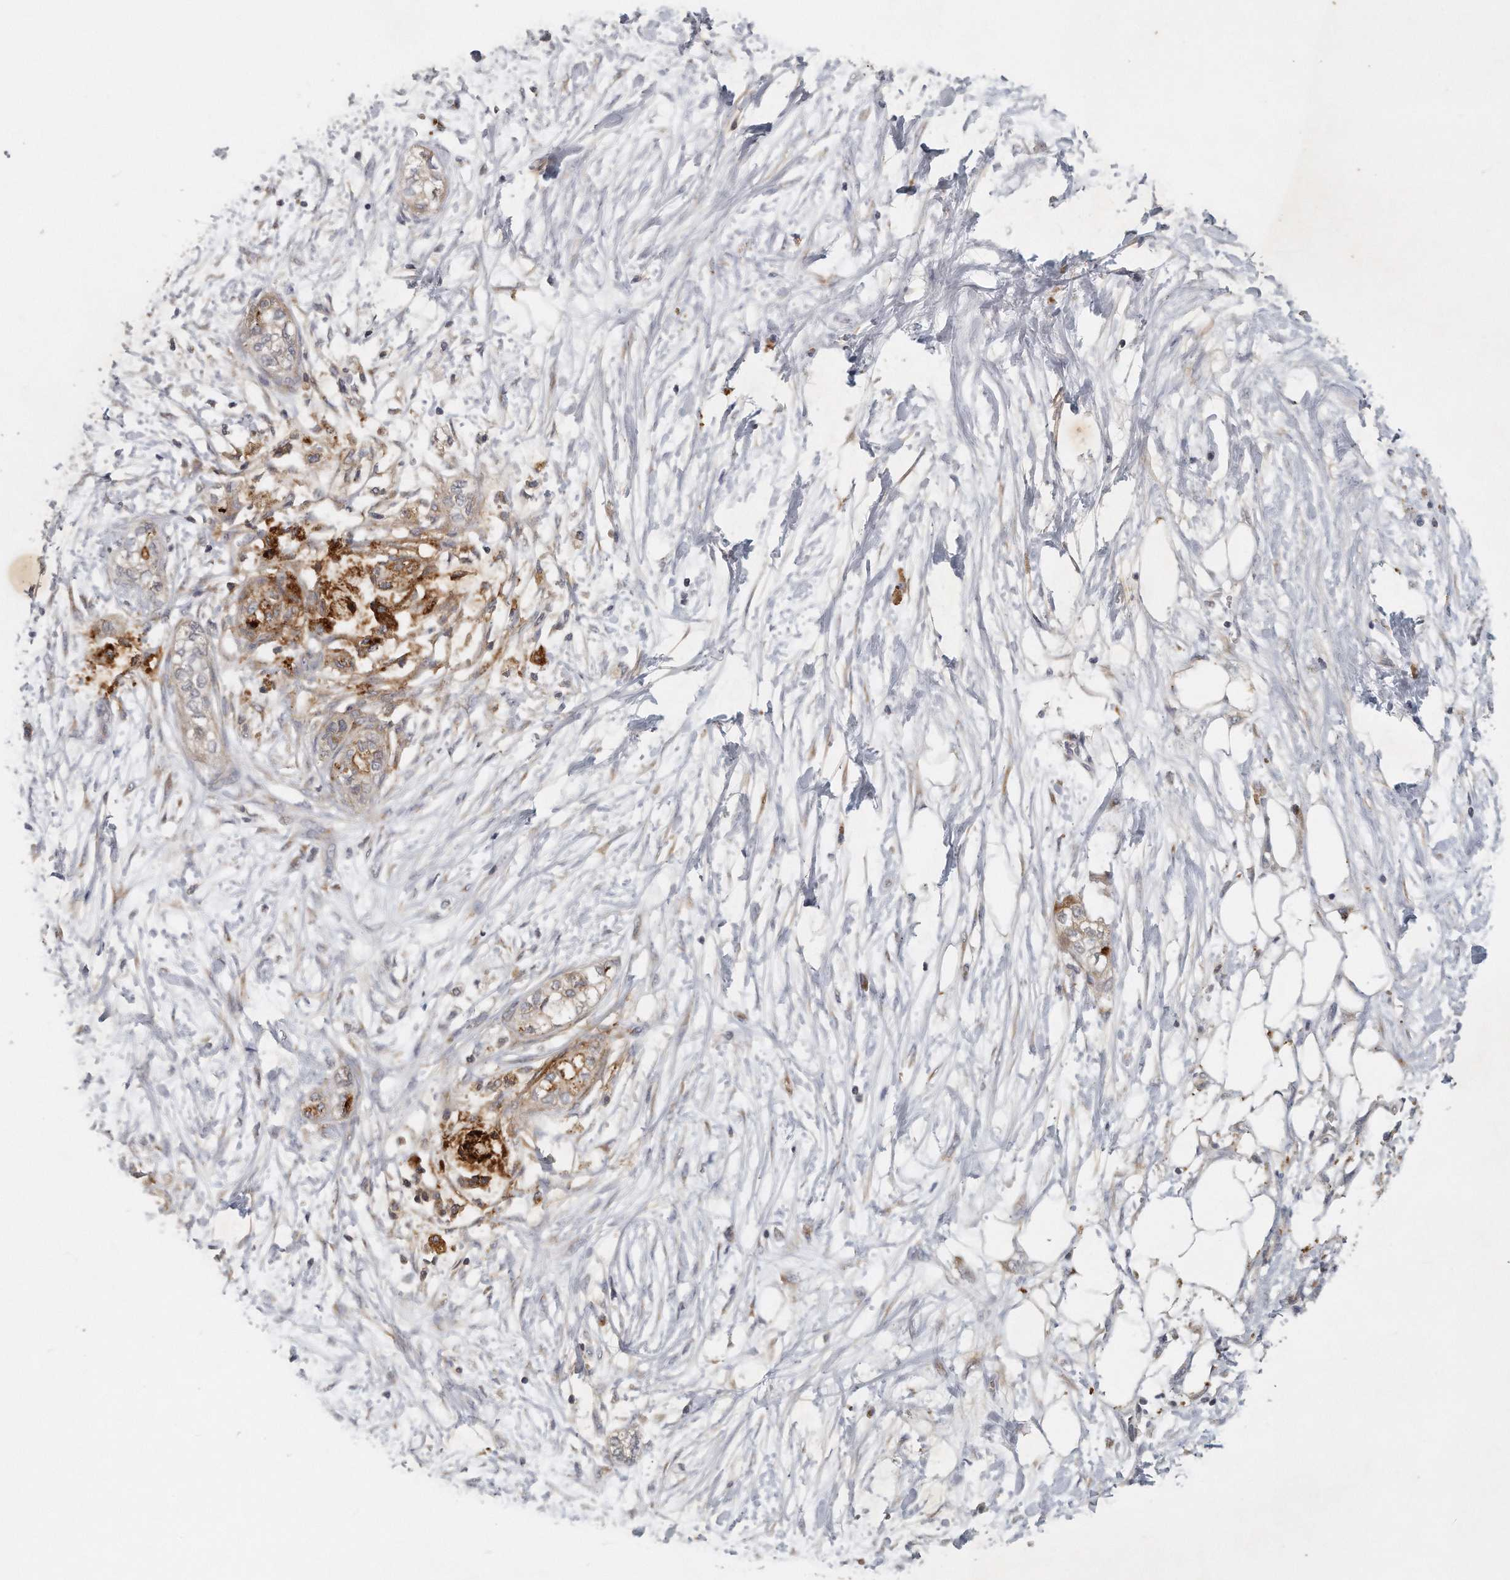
{"staining": {"intensity": "moderate", "quantity": "25%-75%", "location": "cytoplasmic/membranous"}, "tissue": "pancreatic cancer", "cell_type": "Tumor cells", "image_type": "cancer", "snomed": [{"axis": "morphology", "description": "Adenocarcinoma, NOS"}, {"axis": "topography", "description": "Pancreas"}], "caption": "Immunohistochemical staining of human pancreatic adenocarcinoma demonstrates medium levels of moderate cytoplasmic/membranous protein positivity in about 25%-75% of tumor cells.", "gene": "TRAPPC14", "patient": {"sex": "male", "age": 68}}